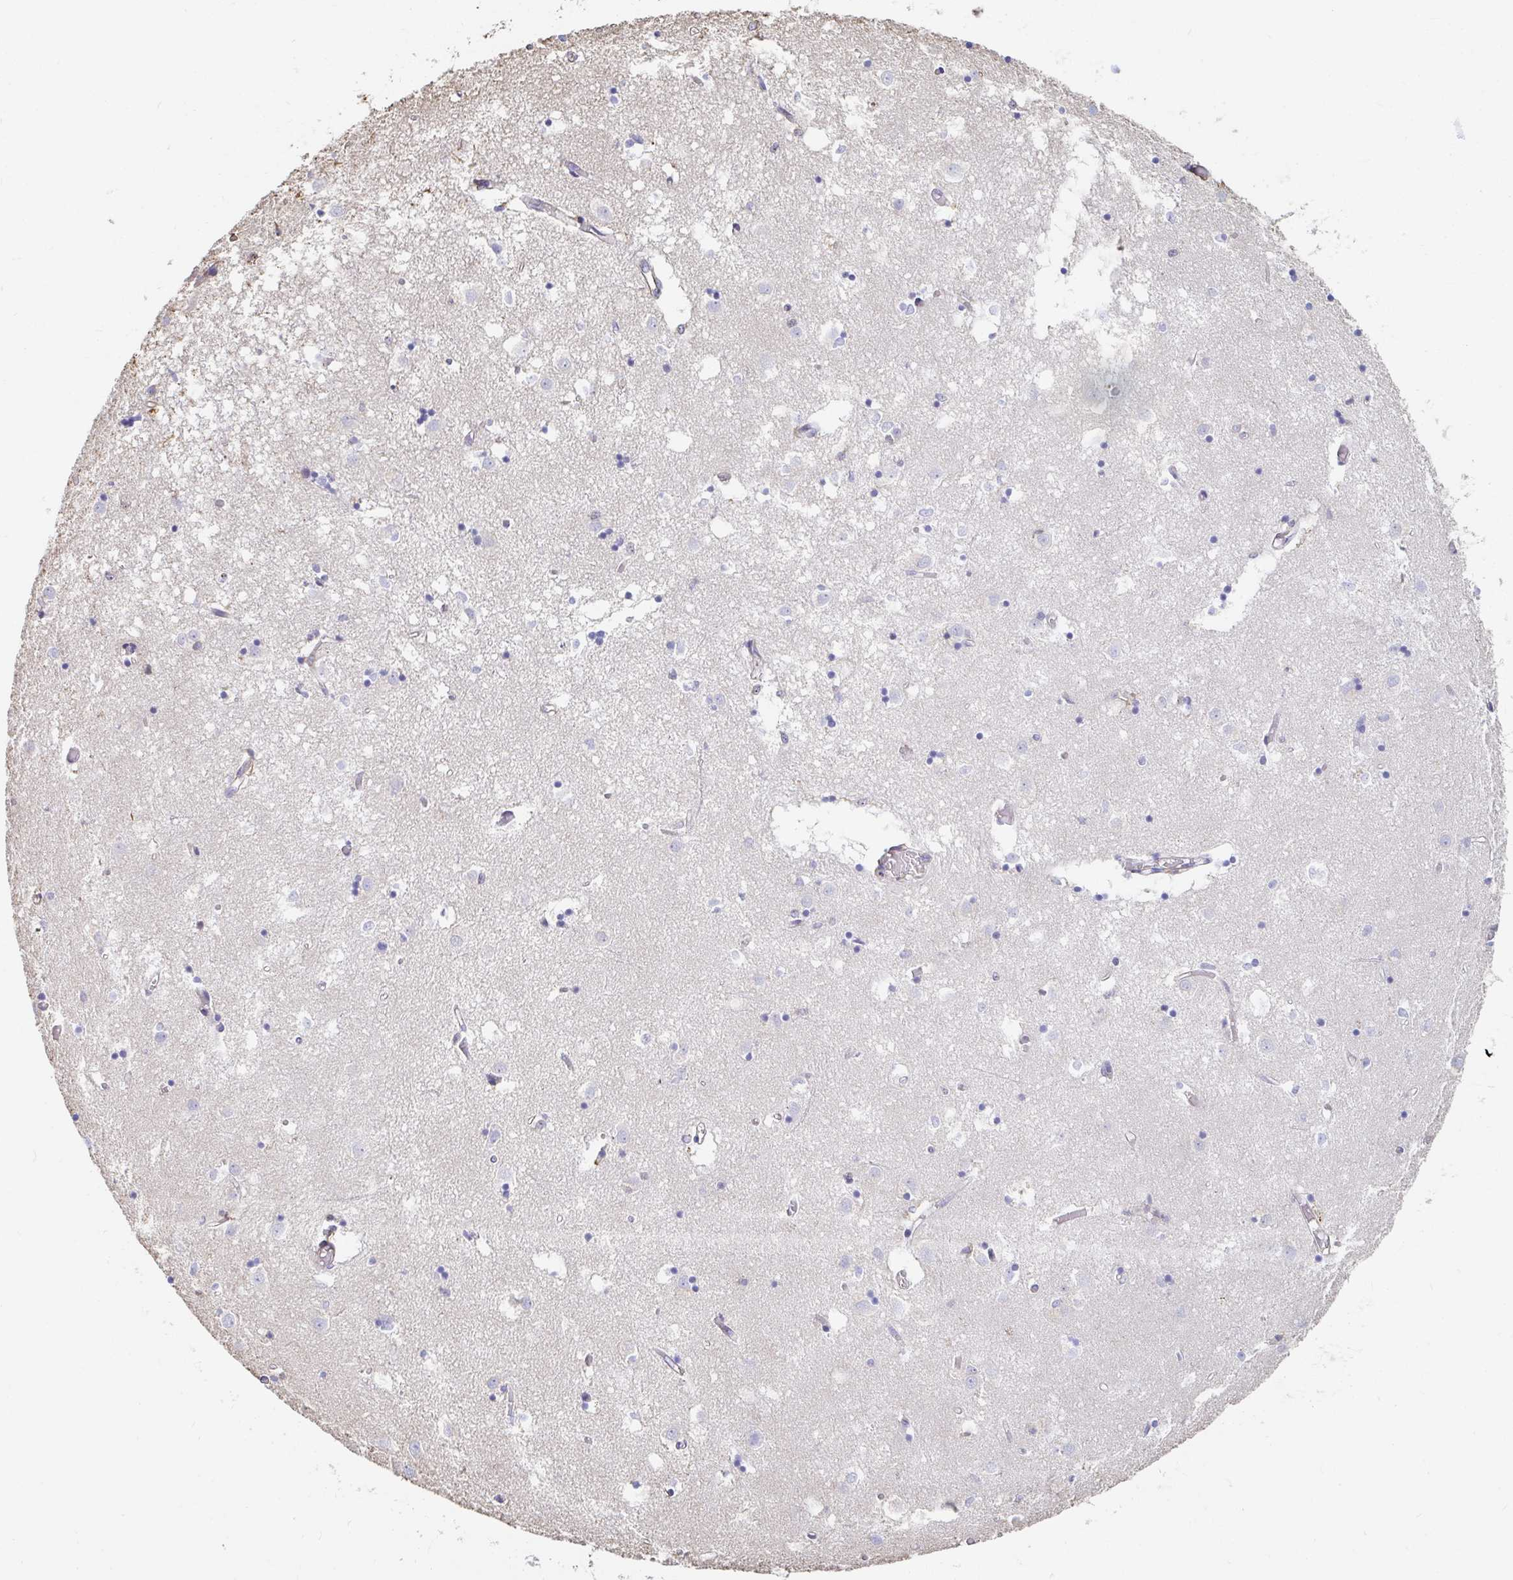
{"staining": {"intensity": "negative", "quantity": "none", "location": "none"}, "tissue": "caudate", "cell_type": "Glial cells", "image_type": "normal", "snomed": [{"axis": "morphology", "description": "Normal tissue, NOS"}, {"axis": "topography", "description": "Lateral ventricle wall"}], "caption": "Caudate was stained to show a protein in brown. There is no significant positivity in glial cells. The staining was performed using DAB (3,3'-diaminobenzidine) to visualize the protein expression in brown, while the nuclei were stained in blue with hematoxylin (Magnification: 20x).", "gene": "PTPN14", "patient": {"sex": "male", "age": 70}}